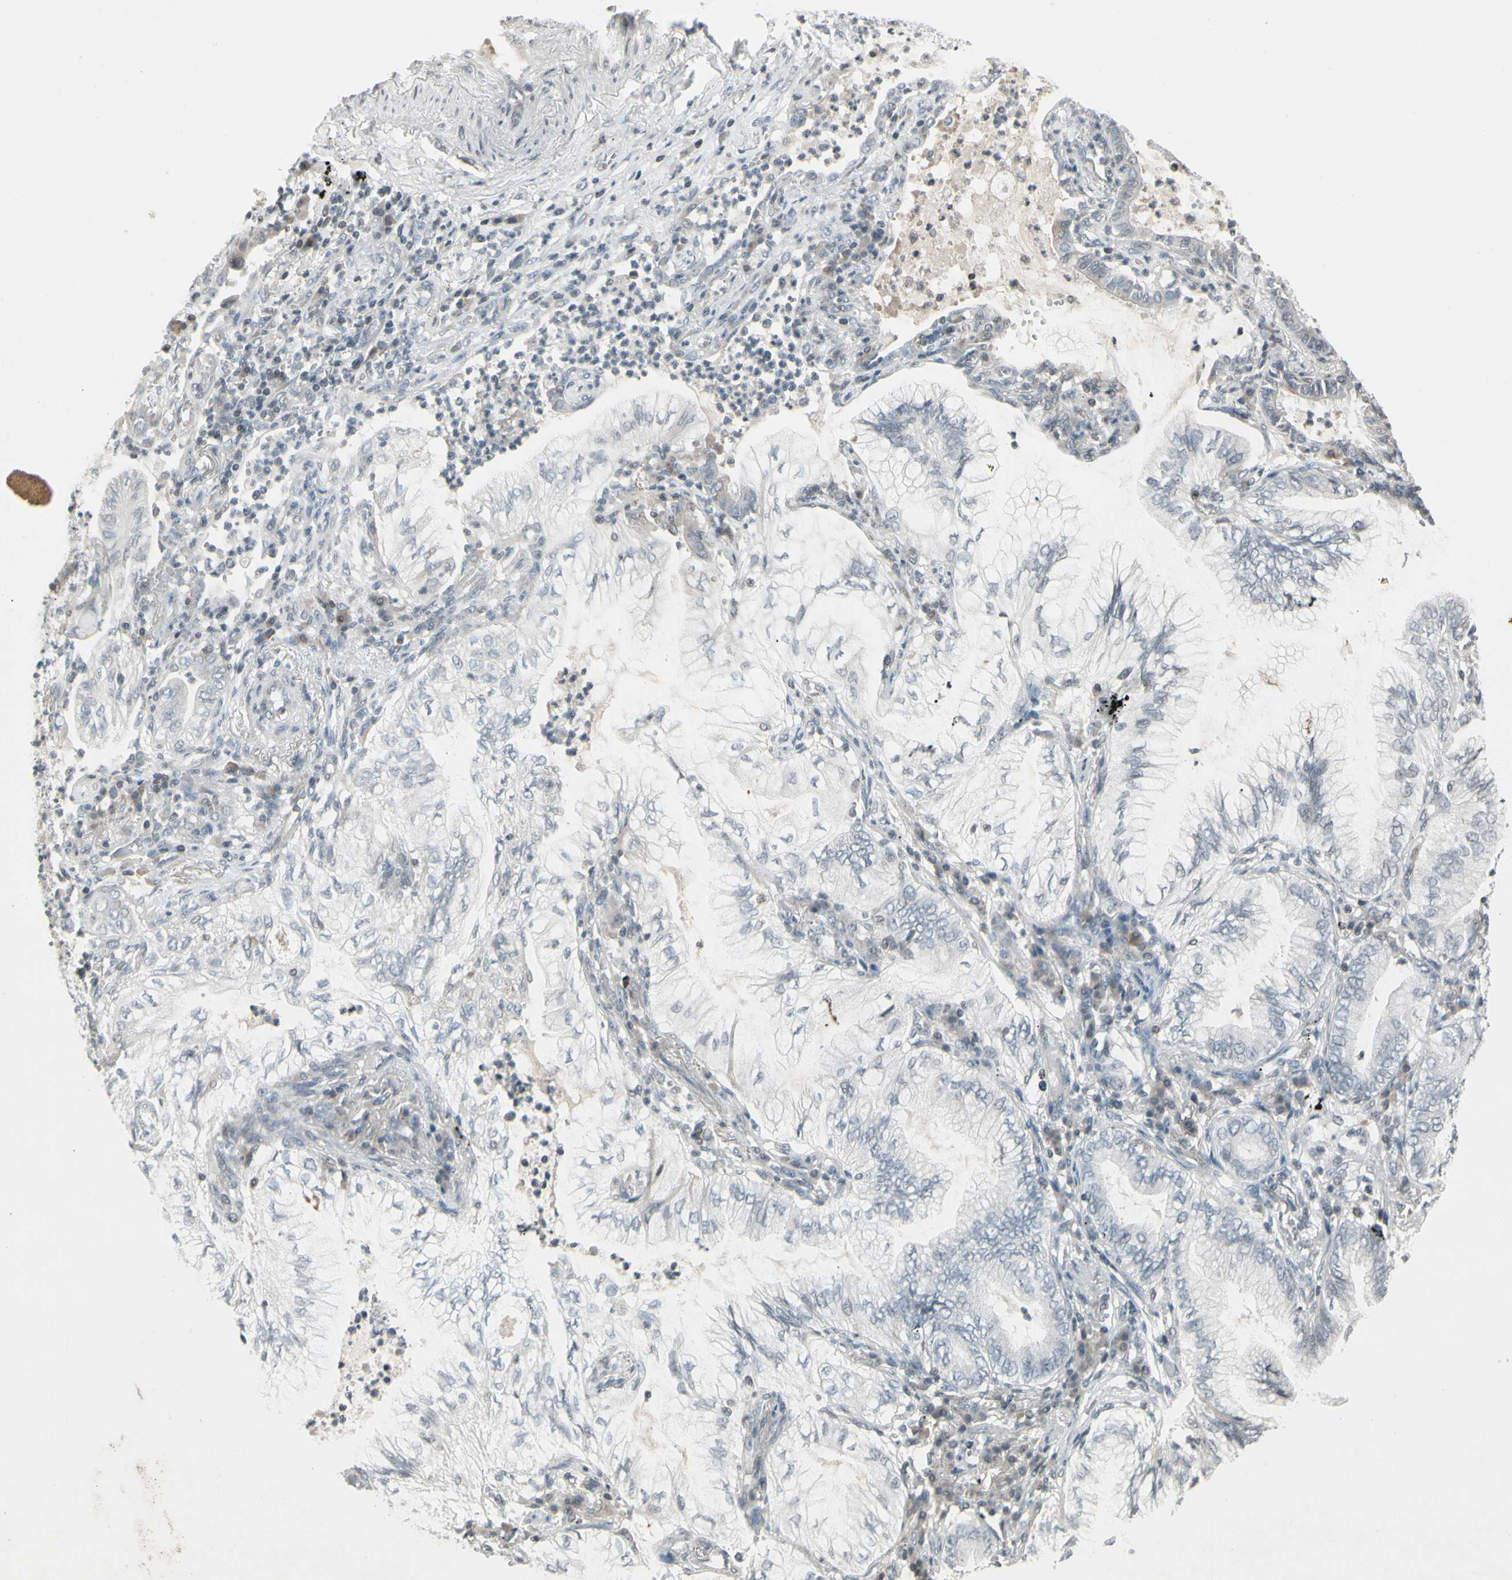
{"staining": {"intensity": "negative", "quantity": "none", "location": "none"}, "tissue": "lung cancer", "cell_type": "Tumor cells", "image_type": "cancer", "snomed": [{"axis": "morphology", "description": "Normal tissue, NOS"}, {"axis": "morphology", "description": "Adenocarcinoma, NOS"}, {"axis": "topography", "description": "Bronchus"}, {"axis": "topography", "description": "Lung"}], "caption": "IHC histopathology image of lung cancer (adenocarcinoma) stained for a protein (brown), which shows no expression in tumor cells.", "gene": "ARG2", "patient": {"sex": "female", "age": 70}}